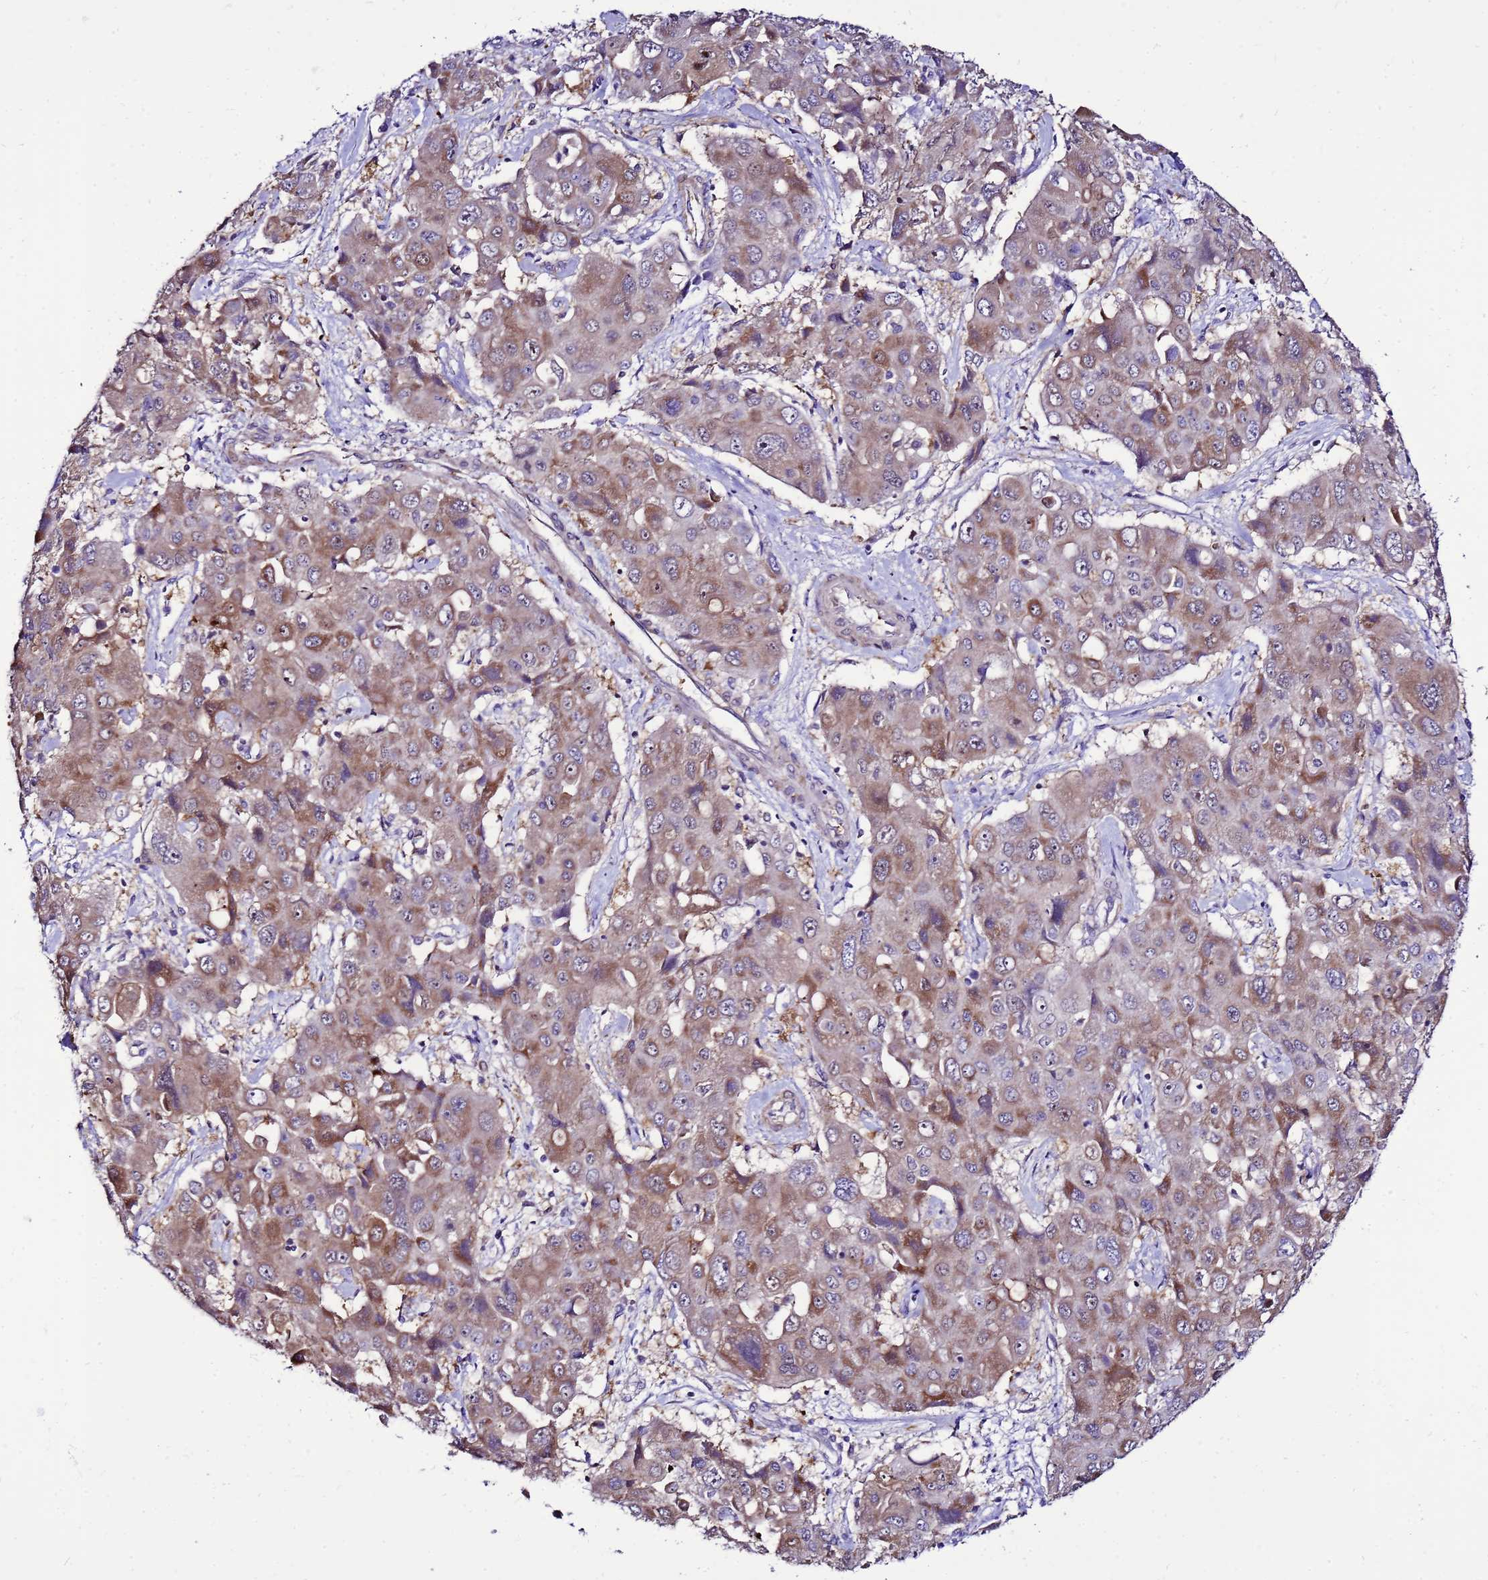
{"staining": {"intensity": "moderate", "quantity": ">75%", "location": "cytoplasmic/membranous"}, "tissue": "liver cancer", "cell_type": "Tumor cells", "image_type": "cancer", "snomed": [{"axis": "morphology", "description": "Cholangiocarcinoma"}, {"axis": "topography", "description": "Liver"}], "caption": "Liver cancer was stained to show a protein in brown. There is medium levels of moderate cytoplasmic/membranous positivity in approximately >75% of tumor cells.", "gene": "DPH6", "patient": {"sex": "male", "age": 67}}